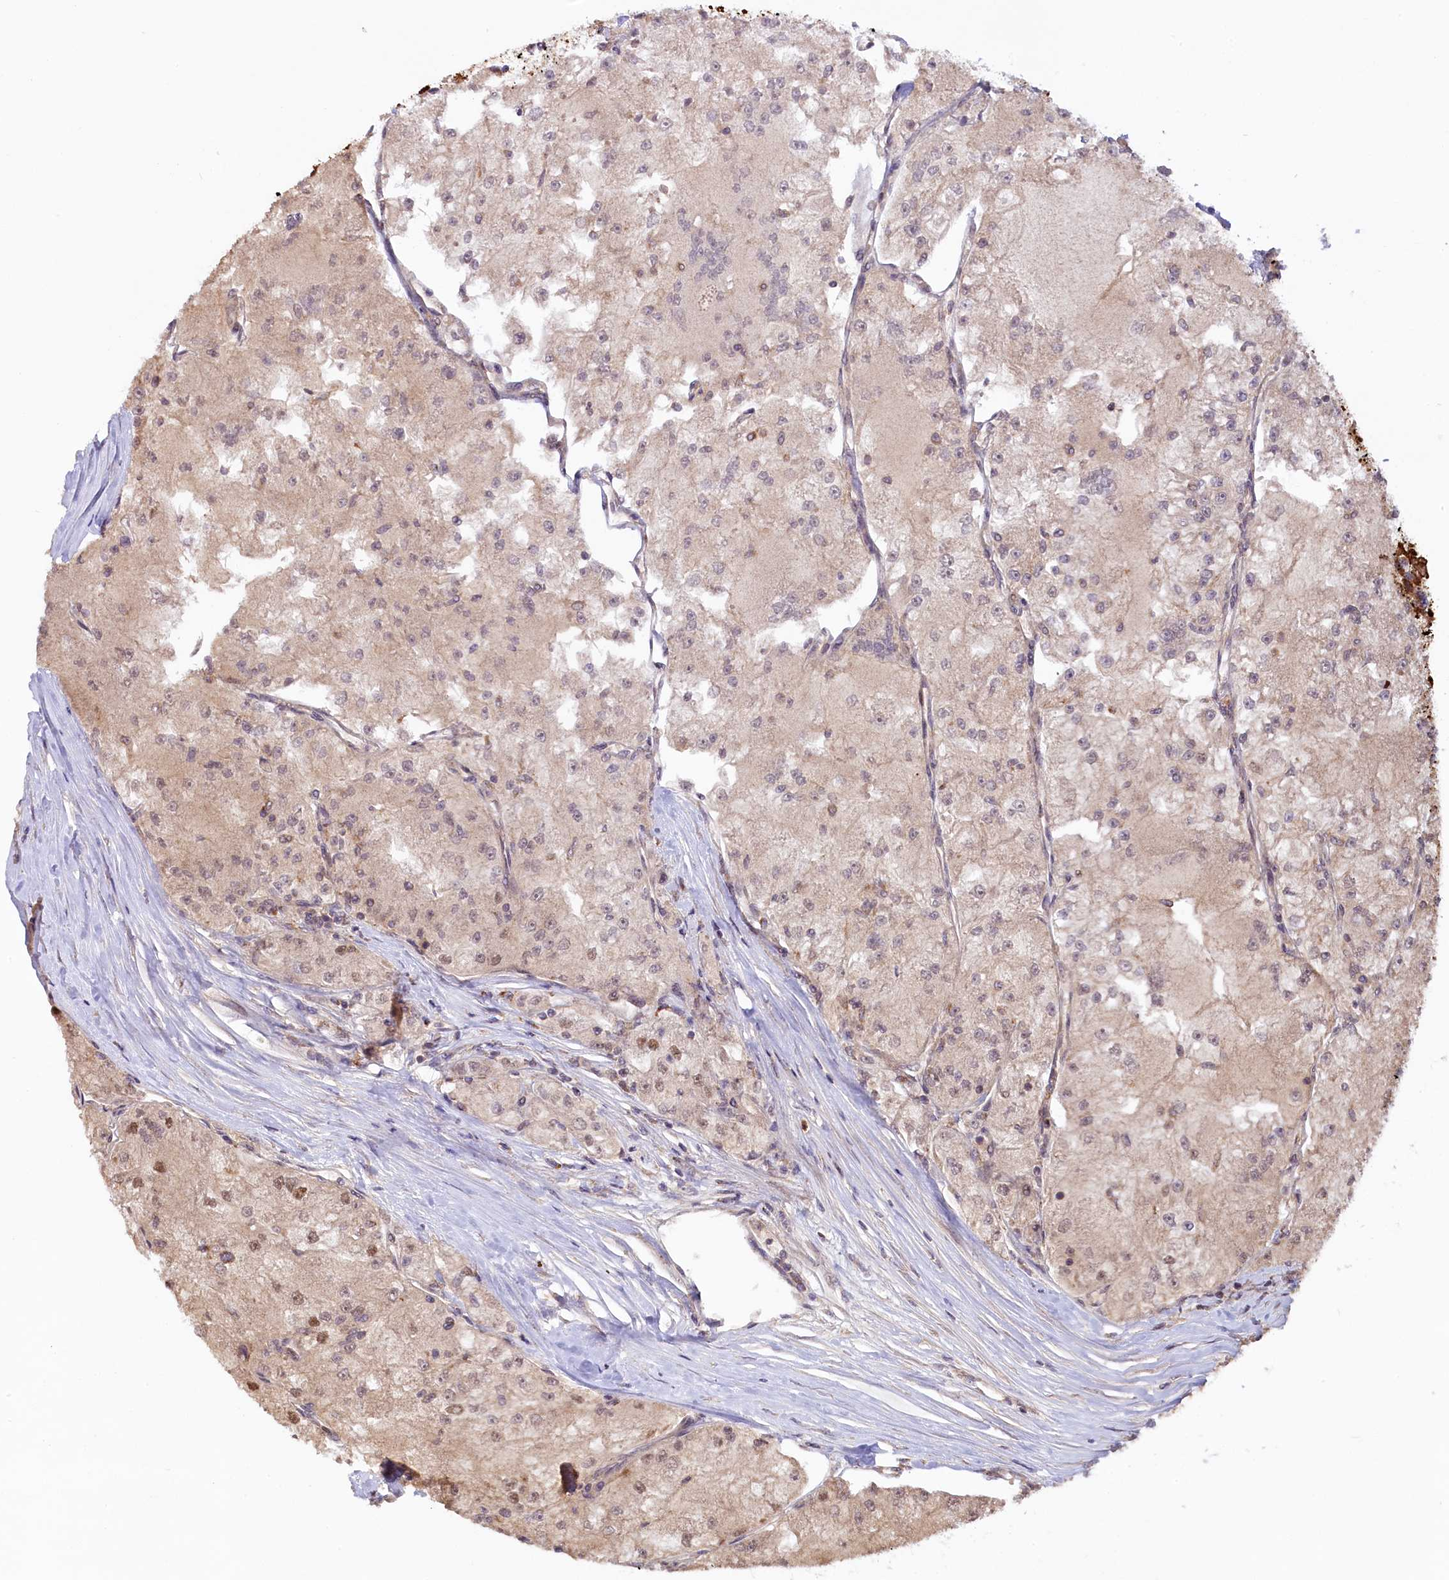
{"staining": {"intensity": "weak", "quantity": "25%-75%", "location": "nuclear"}, "tissue": "renal cancer", "cell_type": "Tumor cells", "image_type": "cancer", "snomed": [{"axis": "morphology", "description": "Adenocarcinoma, NOS"}, {"axis": "topography", "description": "Kidney"}], "caption": "An immunohistochemistry micrograph of neoplastic tissue is shown. Protein staining in brown labels weak nuclear positivity in adenocarcinoma (renal) within tumor cells.", "gene": "CARD8", "patient": {"sex": "female", "age": 72}}